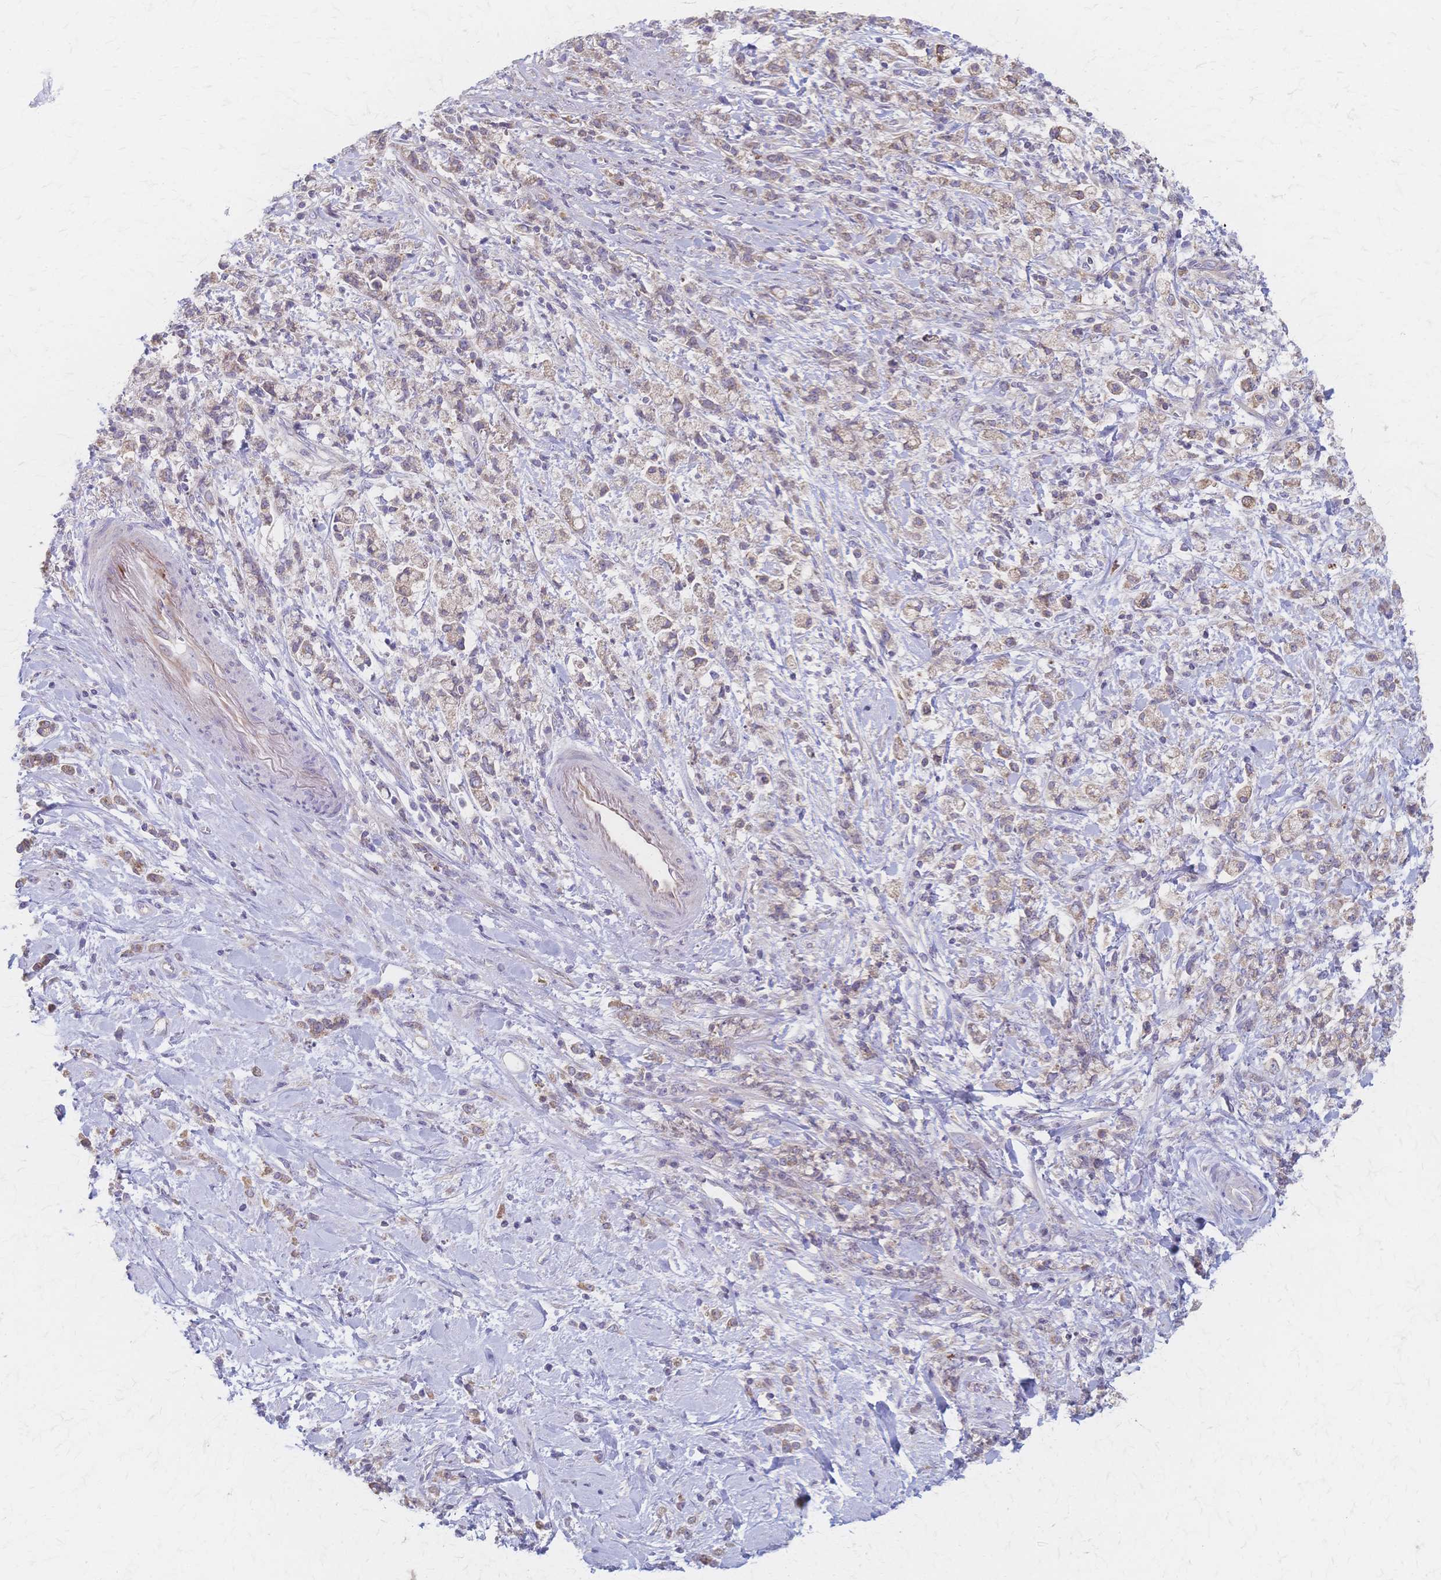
{"staining": {"intensity": "weak", "quantity": ">75%", "location": "cytoplasmic/membranous"}, "tissue": "stomach cancer", "cell_type": "Tumor cells", "image_type": "cancer", "snomed": [{"axis": "morphology", "description": "Adenocarcinoma, NOS"}, {"axis": "topography", "description": "Stomach"}], "caption": "There is low levels of weak cytoplasmic/membranous staining in tumor cells of stomach cancer, as demonstrated by immunohistochemical staining (brown color).", "gene": "CYB5A", "patient": {"sex": "female", "age": 60}}